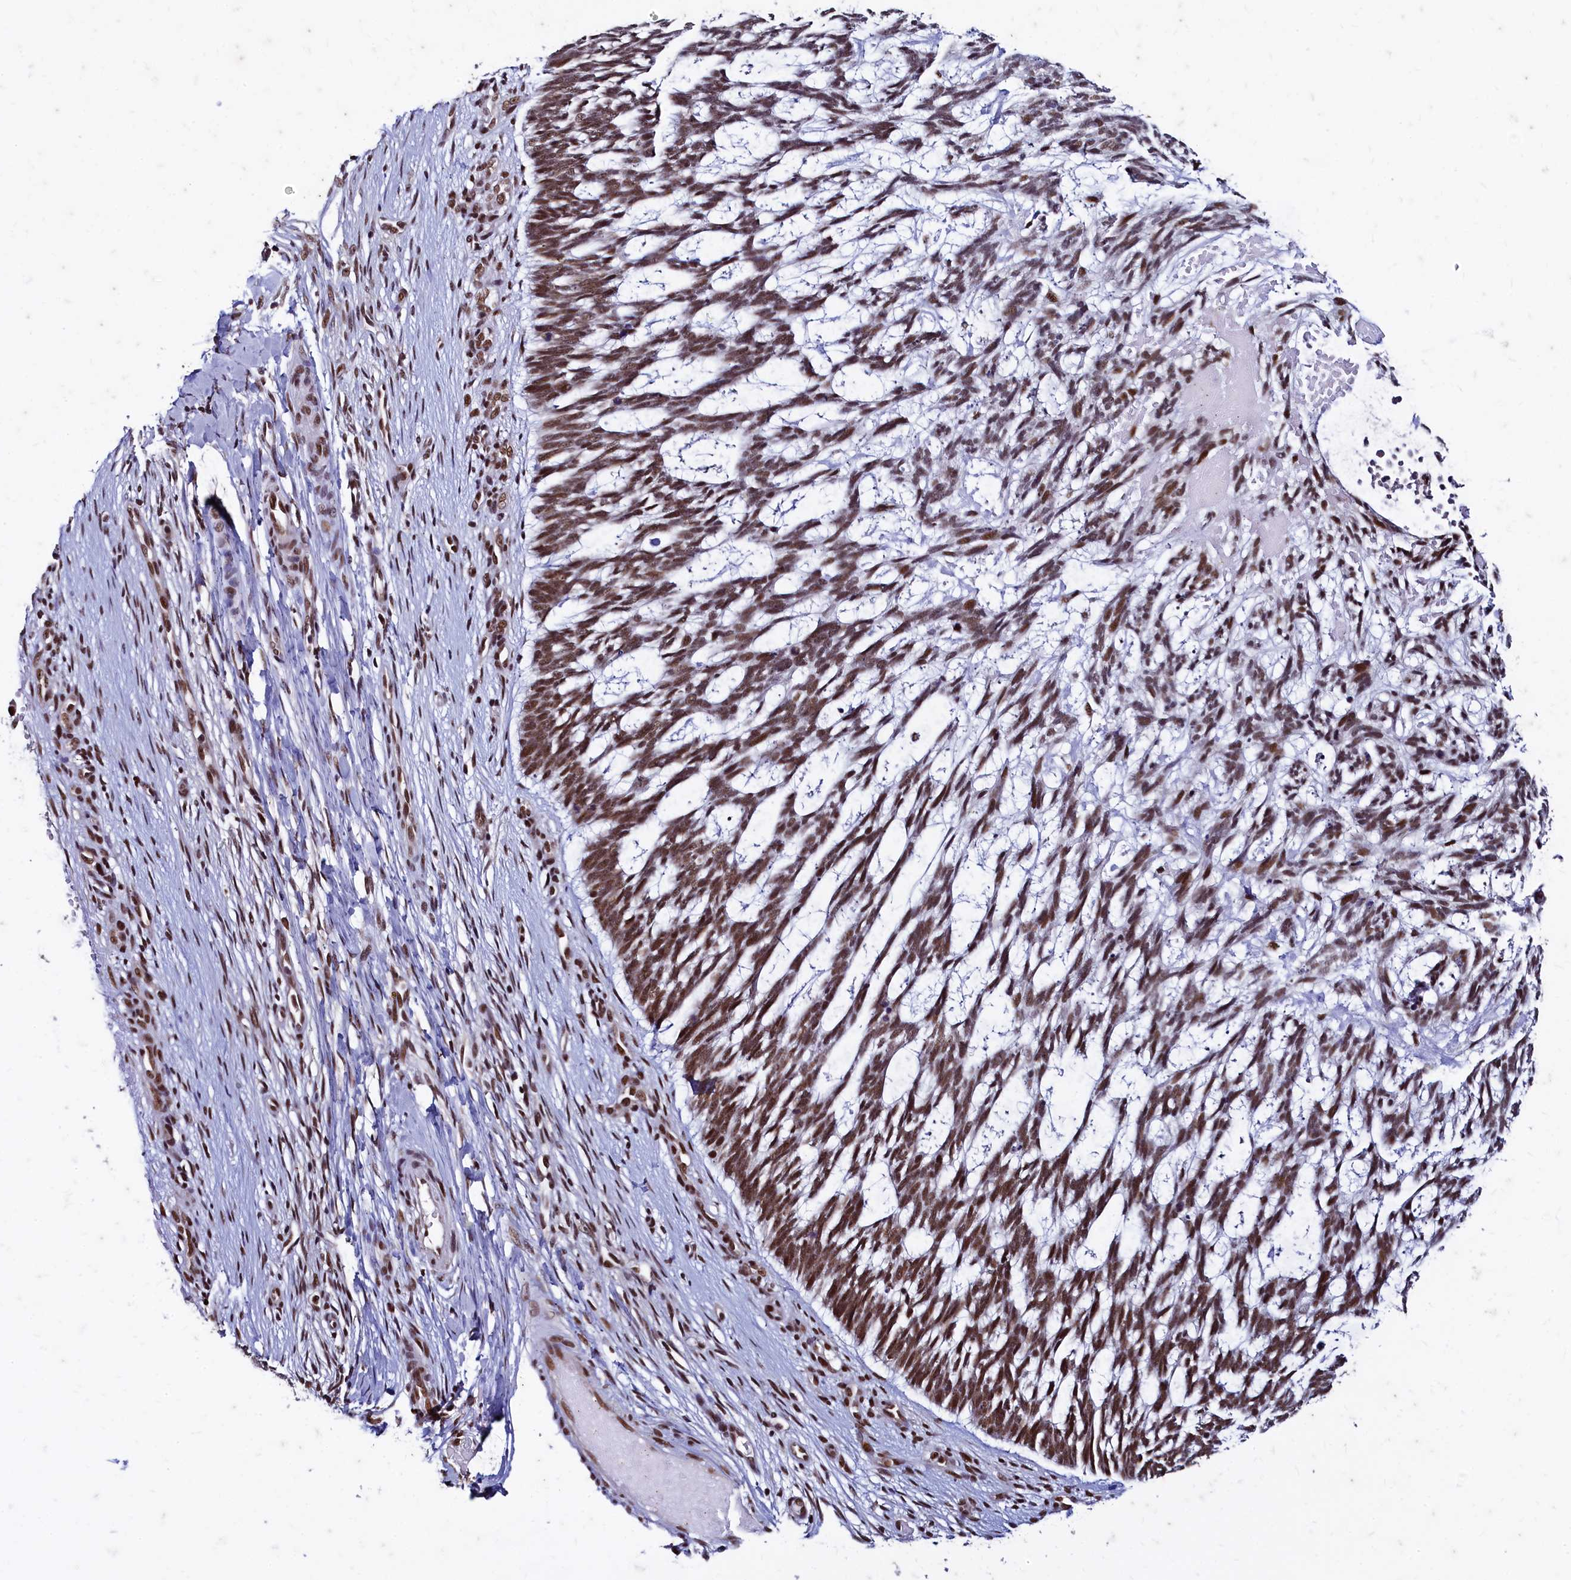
{"staining": {"intensity": "moderate", "quantity": ">75%", "location": "nuclear"}, "tissue": "skin cancer", "cell_type": "Tumor cells", "image_type": "cancer", "snomed": [{"axis": "morphology", "description": "Basal cell carcinoma"}, {"axis": "topography", "description": "Skin"}], "caption": "This histopathology image displays skin cancer (basal cell carcinoma) stained with immunohistochemistry (IHC) to label a protein in brown. The nuclear of tumor cells show moderate positivity for the protein. Nuclei are counter-stained blue.", "gene": "CPSF7", "patient": {"sex": "male", "age": 88}}